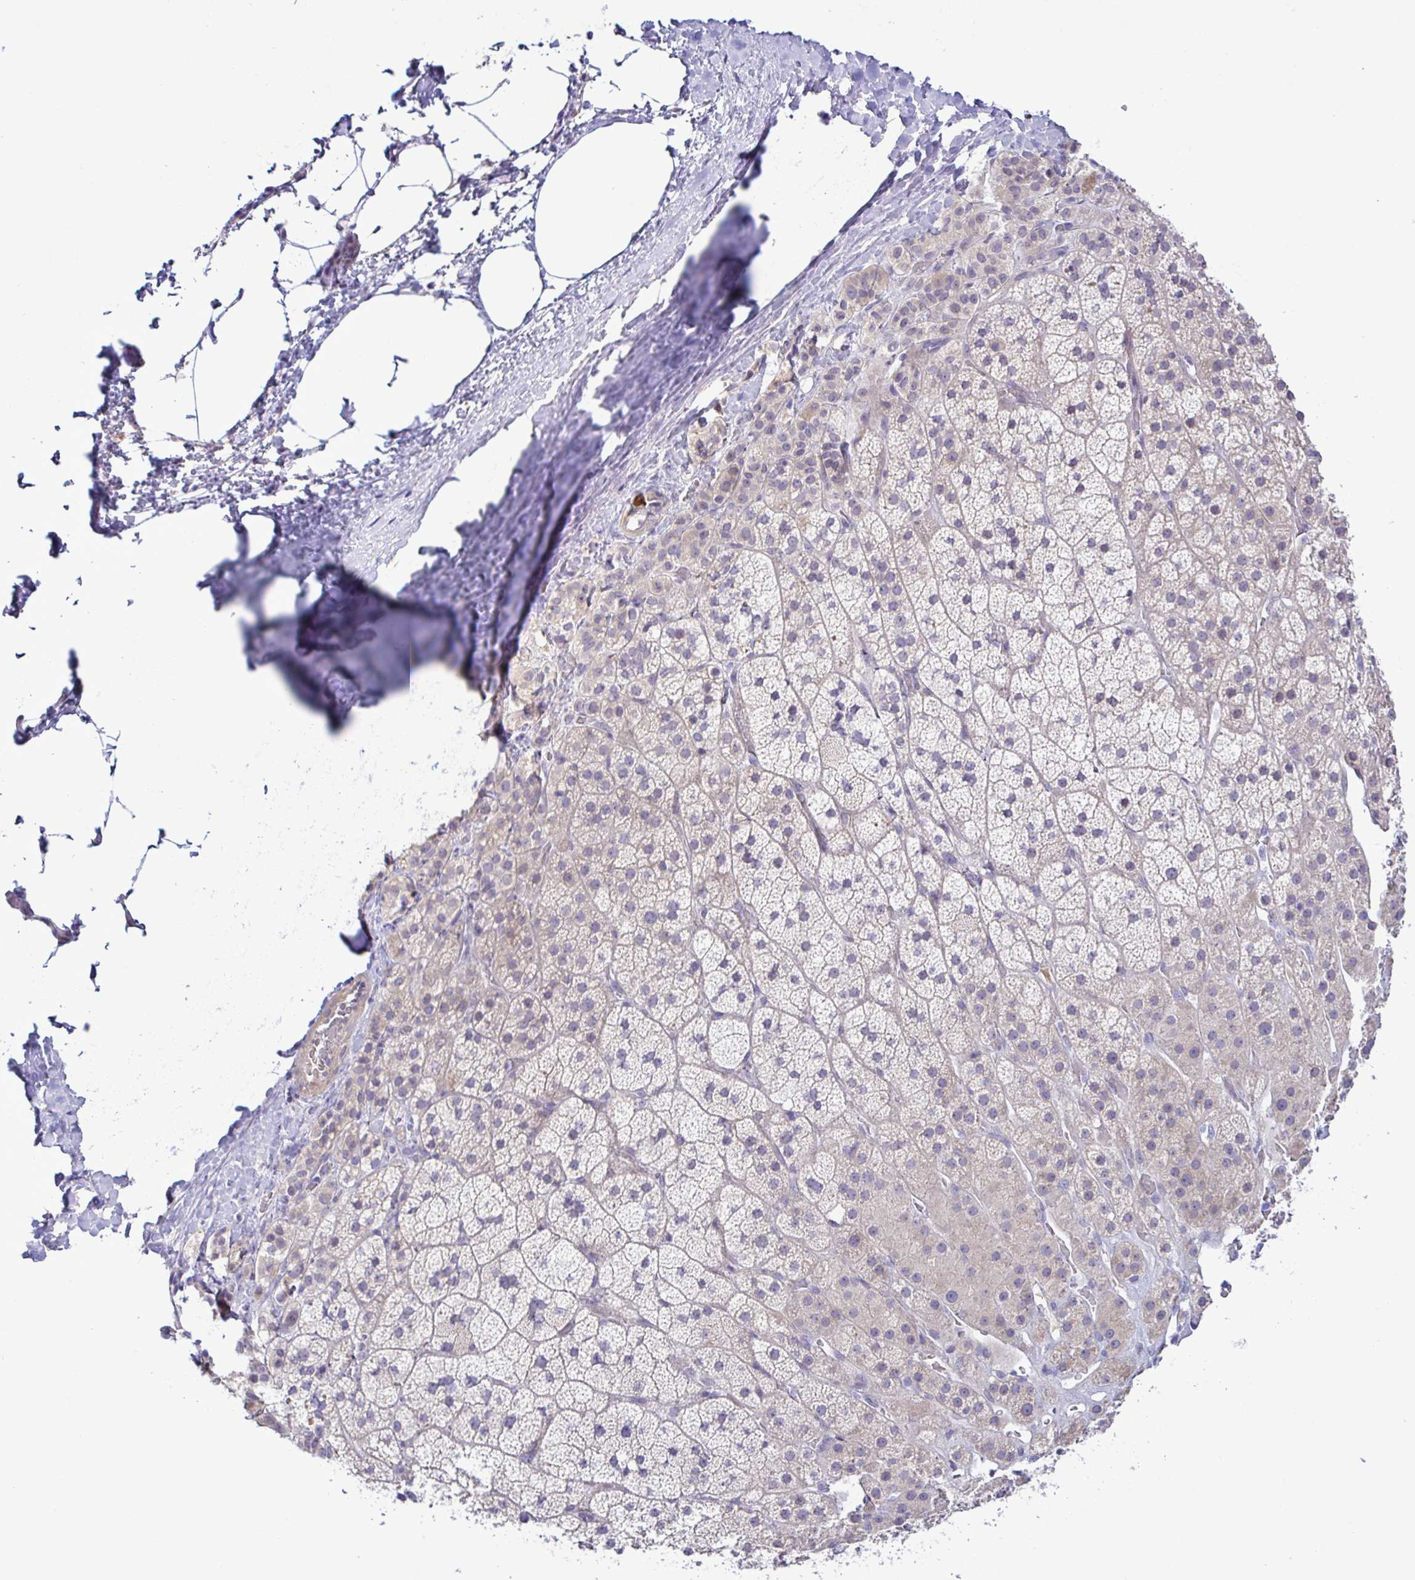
{"staining": {"intensity": "negative", "quantity": "none", "location": "none"}, "tissue": "adrenal gland", "cell_type": "Glandular cells", "image_type": "normal", "snomed": [{"axis": "morphology", "description": "Normal tissue, NOS"}, {"axis": "topography", "description": "Adrenal gland"}], "caption": "This is an immunohistochemistry micrograph of unremarkable human adrenal gland. There is no staining in glandular cells.", "gene": "SYNPO2L", "patient": {"sex": "male", "age": 57}}